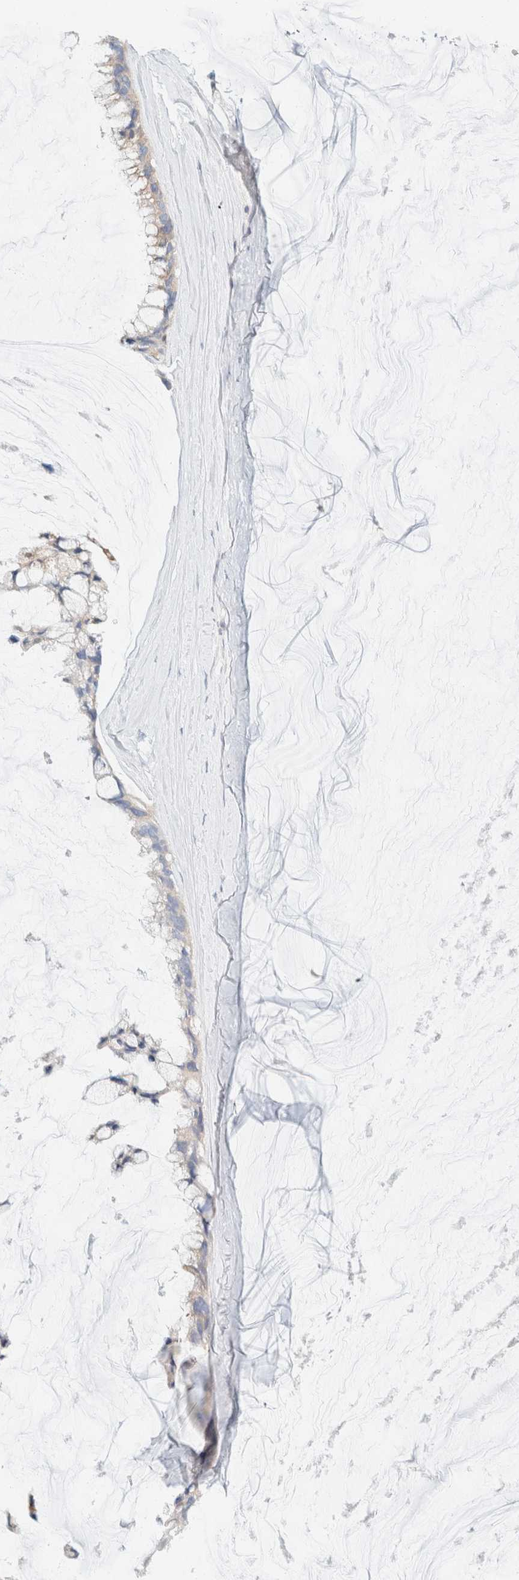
{"staining": {"intensity": "weak", "quantity": "<25%", "location": "cytoplasmic/membranous"}, "tissue": "ovarian cancer", "cell_type": "Tumor cells", "image_type": "cancer", "snomed": [{"axis": "morphology", "description": "Cystadenocarcinoma, mucinous, NOS"}, {"axis": "topography", "description": "Ovary"}], "caption": "Tumor cells show no significant protein expression in ovarian mucinous cystadenocarcinoma.", "gene": "SH3GLB2", "patient": {"sex": "female", "age": 39}}